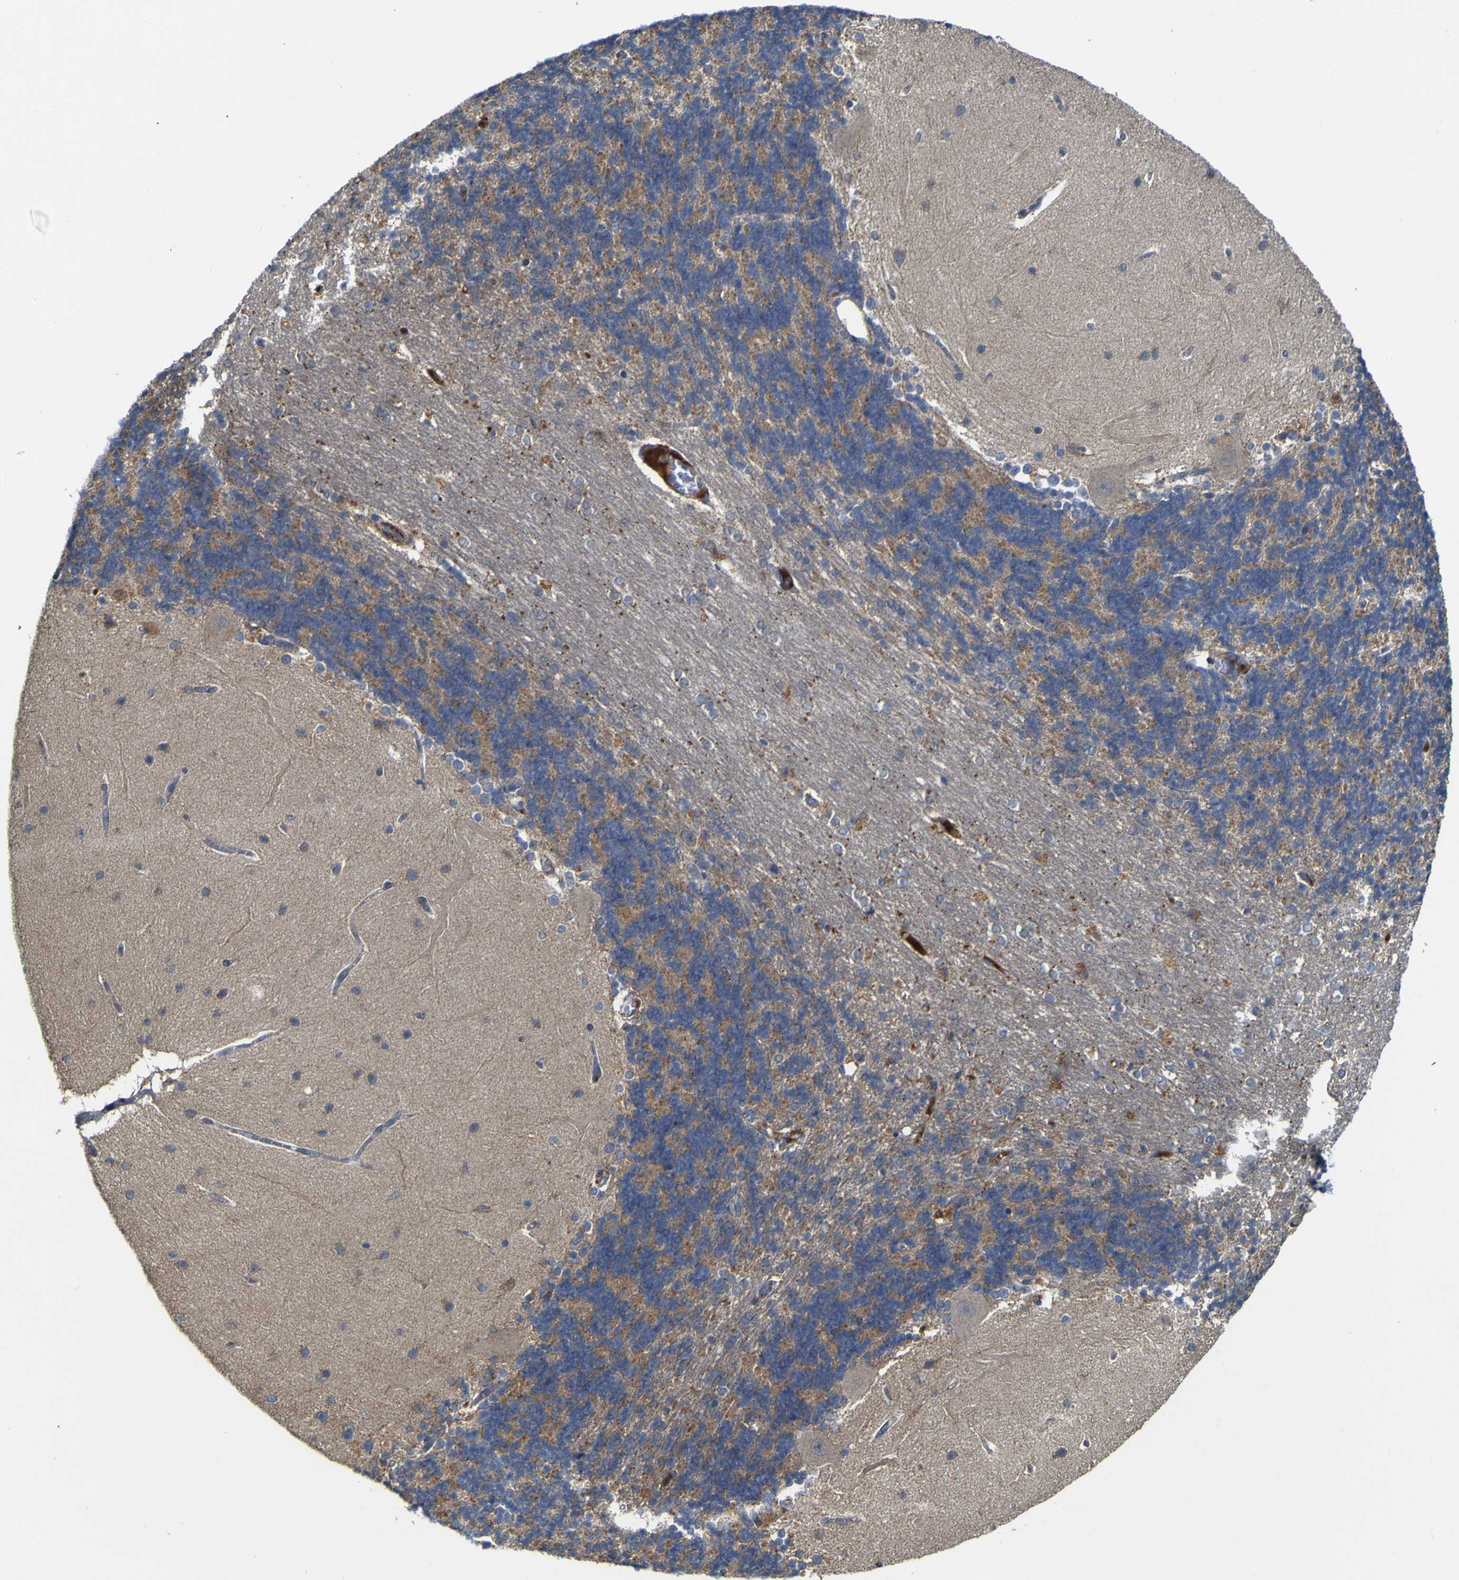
{"staining": {"intensity": "moderate", "quantity": ">75%", "location": "cytoplasmic/membranous"}, "tissue": "cerebellum", "cell_type": "Cells in granular layer", "image_type": "normal", "snomed": [{"axis": "morphology", "description": "Normal tissue, NOS"}, {"axis": "topography", "description": "Cerebellum"}], "caption": "The histopathology image demonstrates immunohistochemical staining of unremarkable cerebellum. There is moderate cytoplasmic/membranous positivity is appreciated in about >75% of cells in granular layer.", "gene": "IRAK2", "patient": {"sex": "female", "age": 54}}